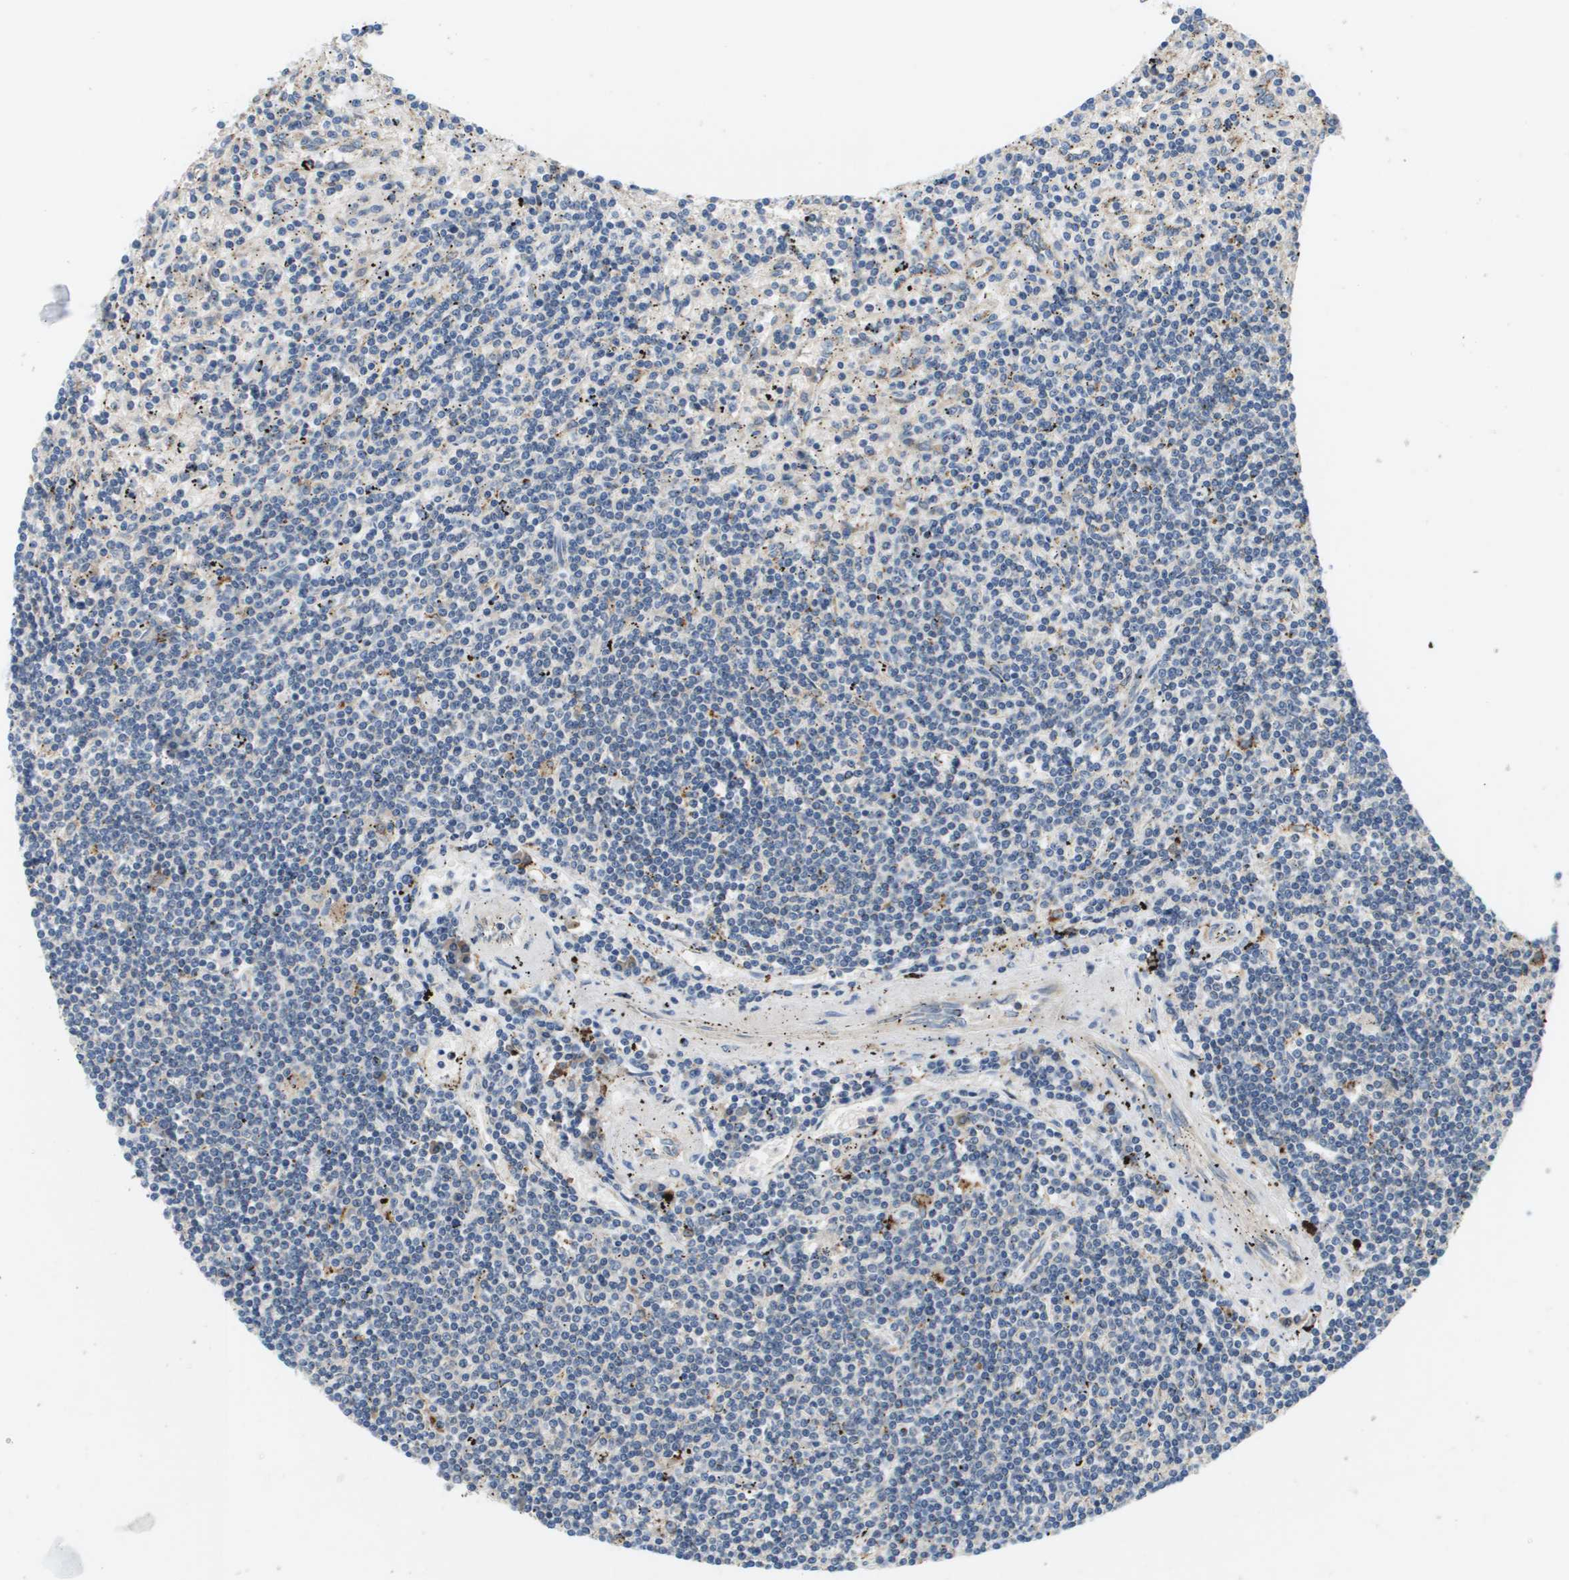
{"staining": {"intensity": "negative", "quantity": "none", "location": "none"}, "tissue": "lymphoma", "cell_type": "Tumor cells", "image_type": "cancer", "snomed": [{"axis": "morphology", "description": "Malignant lymphoma, non-Hodgkin's type, Low grade"}, {"axis": "topography", "description": "Spleen"}], "caption": "The IHC histopathology image has no significant positivity in tumor cells of lymphoma tissue.", "gene": "SLC25A20", "patient": {"sex": "male", "age": 76}}